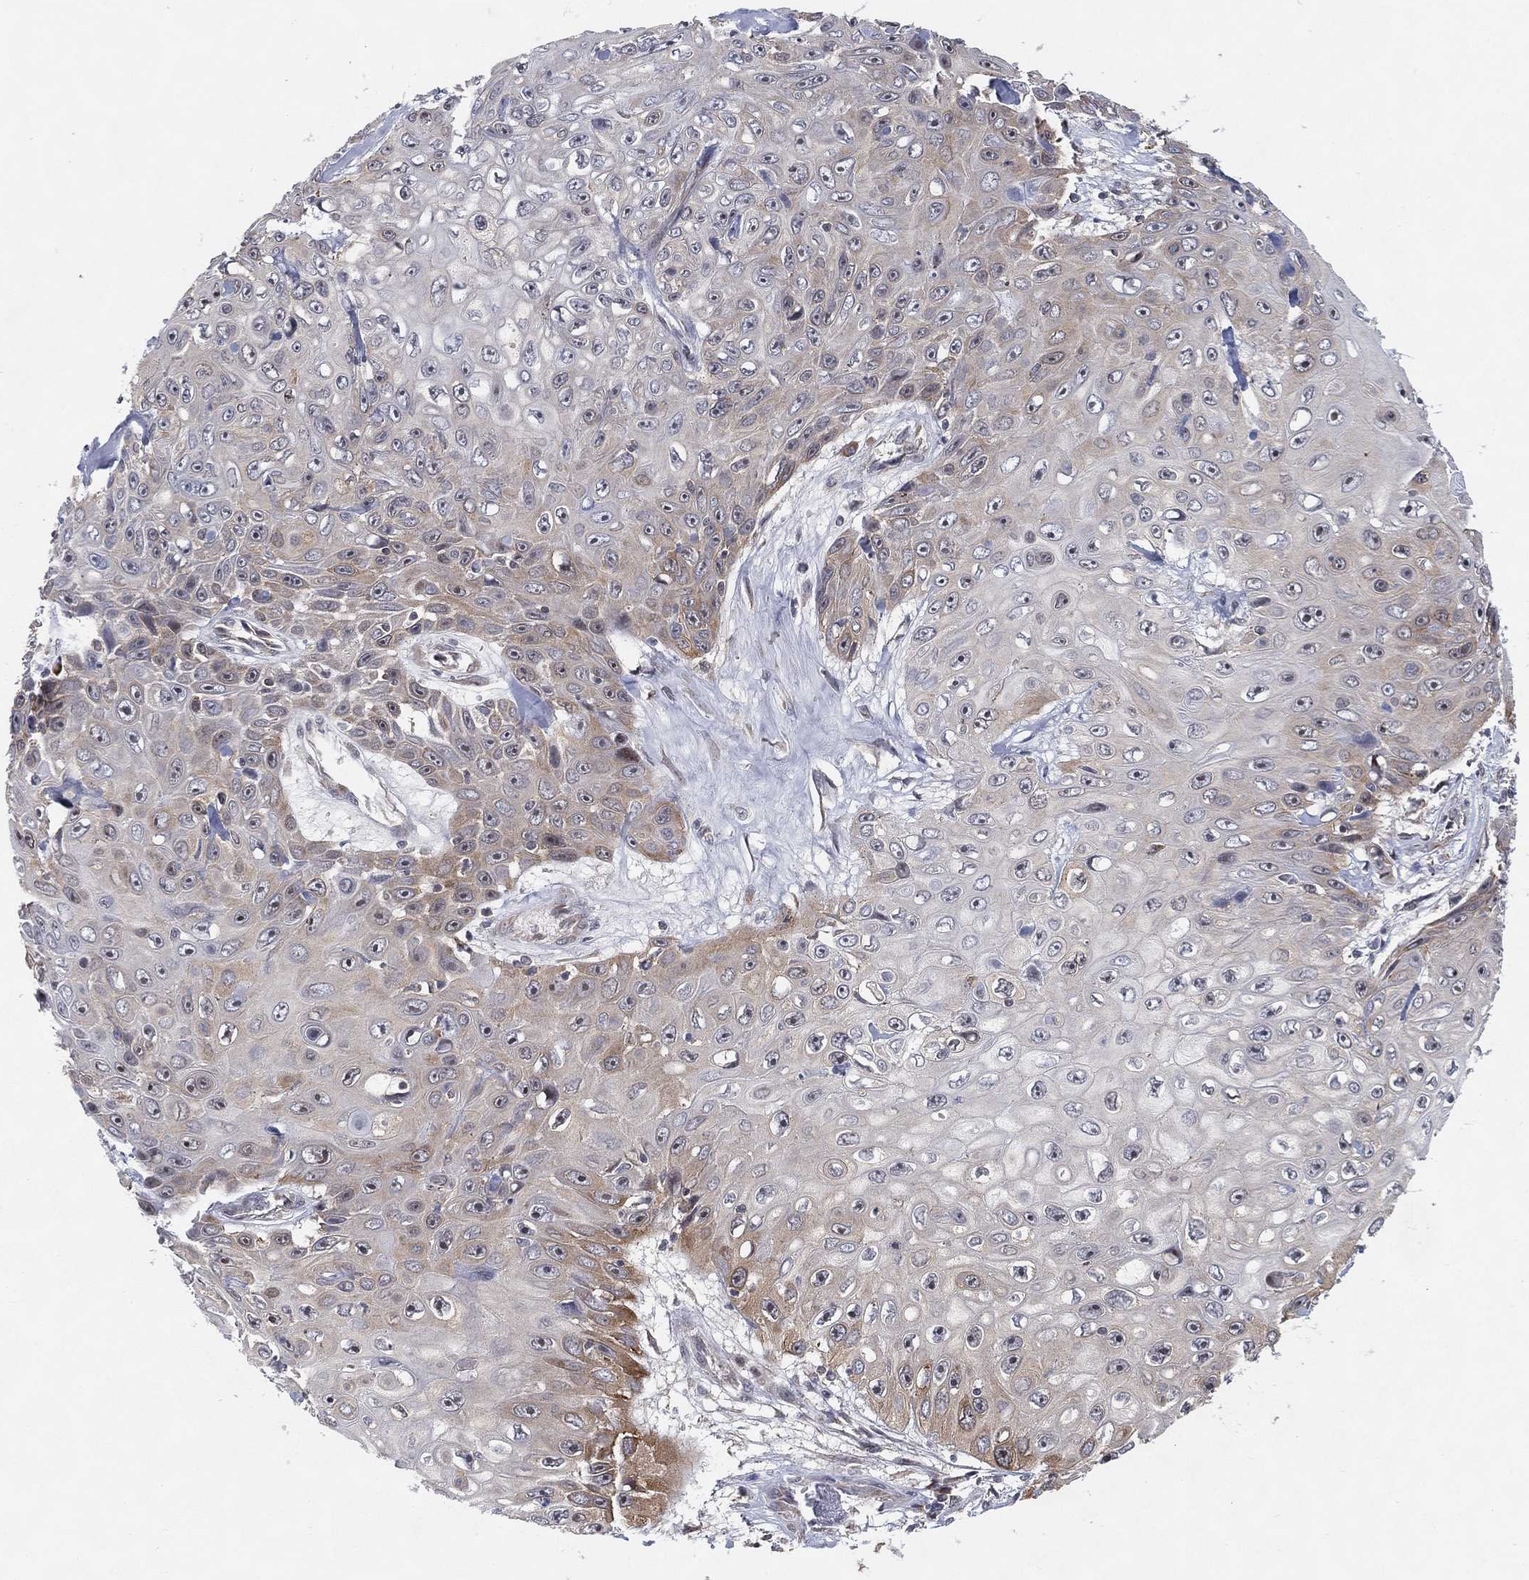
{"staining": {"intensity": "moderate", "quantity": "<25%", "location": "cytoplasmic/membranous"}, "tissue": "skin cancer", "cell_type": "Tumor cells", "image_type": "cancer", "snomed": [{"axis": "morphology", "description": "Squamous cell carcinoma, NOS"}, {"axis": "topography", "description": "Skin"}], "caption": "Immunohistochemical staining of human squamous cell carcinoma (skin) reveals low levels of moderate cytoplasmic/membranous protein positivity in approximately <25% of tumor cells.", "gene": "TMTC4", "patient": {"sex": "male", "age": 82}}